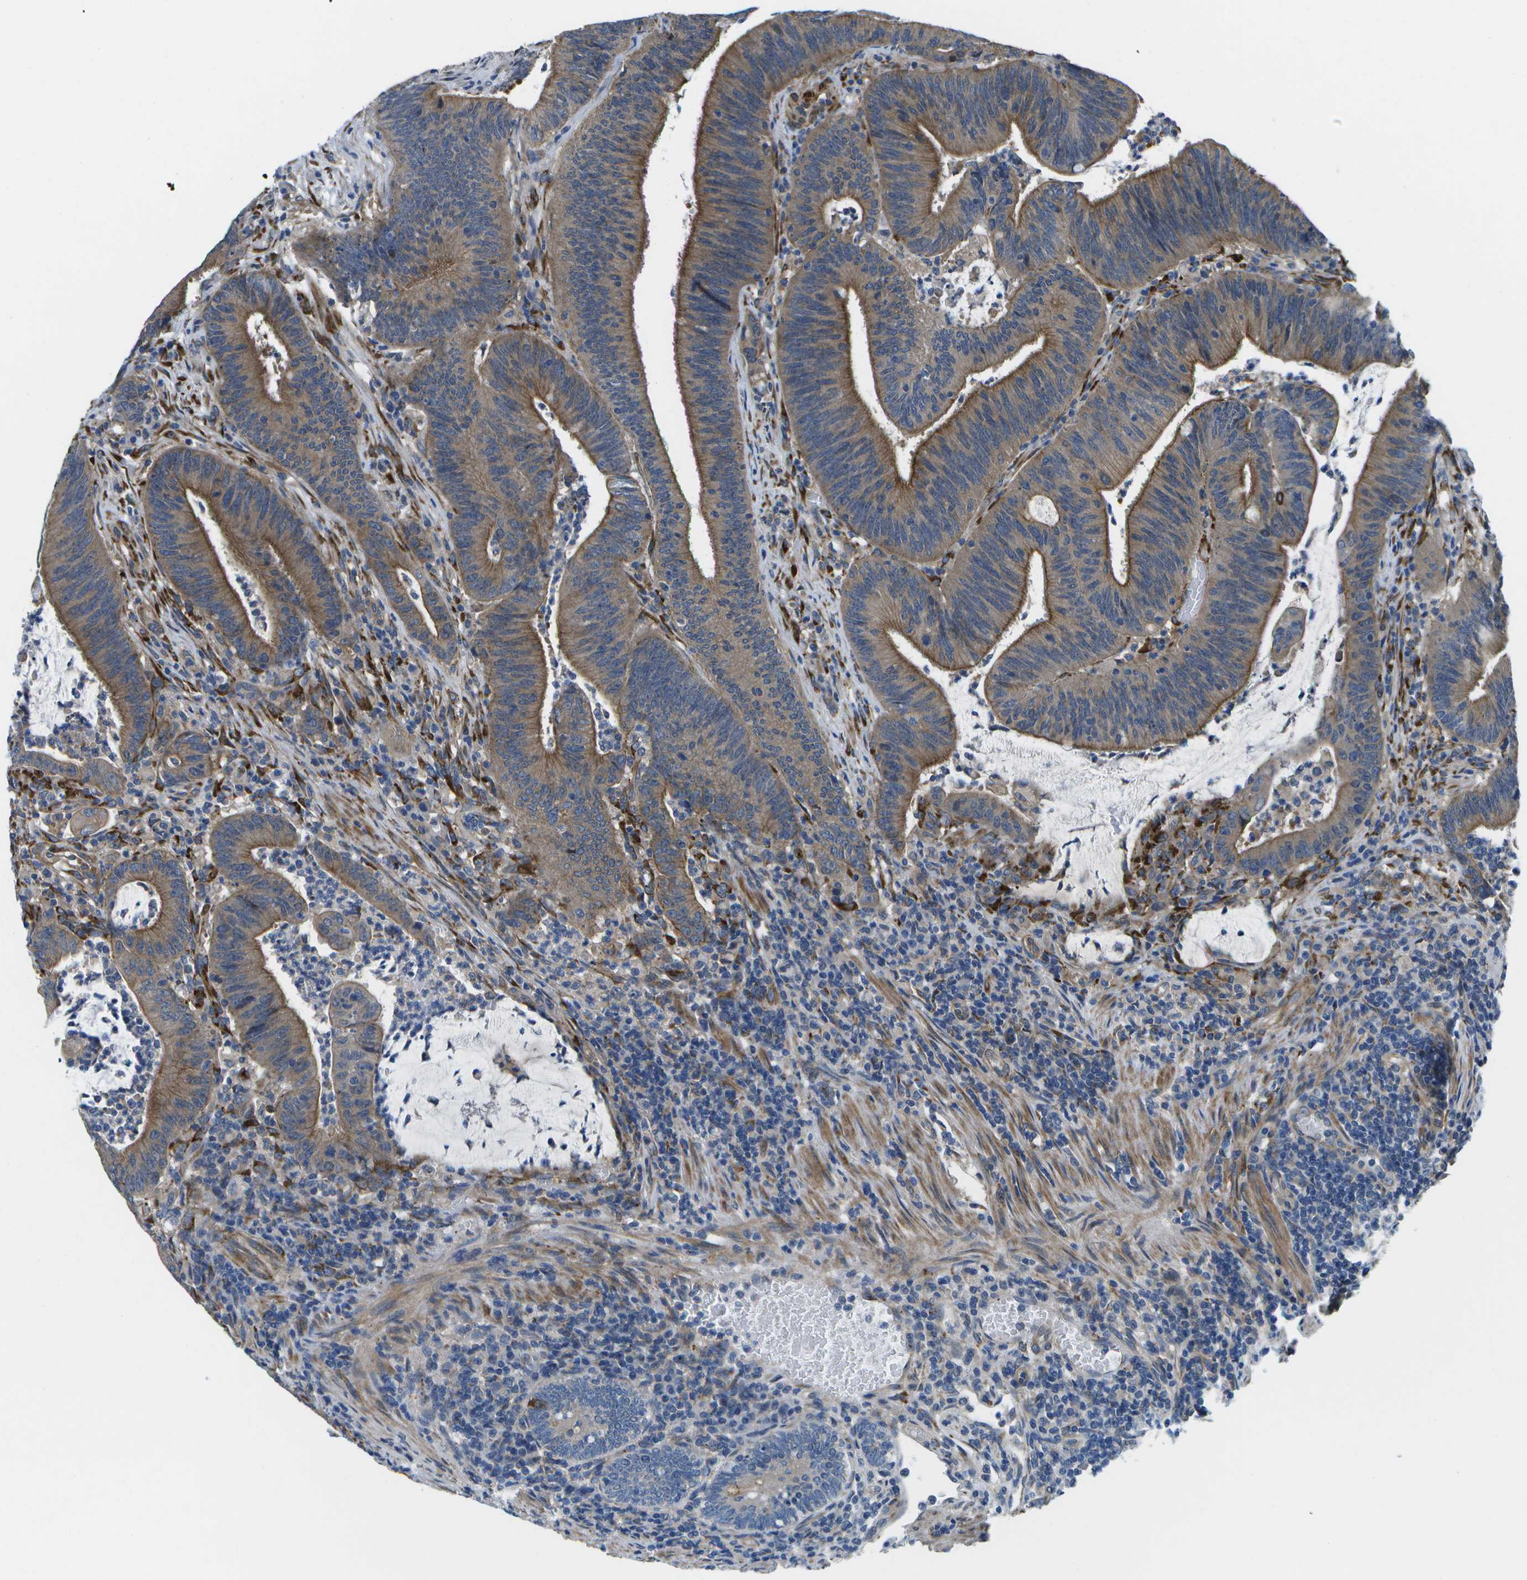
{"staining": {"intensity": "moderate", "quantity": "25%-75%", "location": "cytoplasmic/membranous"}, "tissue": "colorectal cancer", "cell_type": "Tumor cells", "image_type": "cancer", "snomed": [{"axis": "morphology", "description": "Normal tissue, NOS"}, {"axis": "morphology", "description": "Adenocarcinoma, NOS"}, {"axis": "topography", "description": "Rectum"}], "caption": "Tumor cells display moderate cytoplasmic/membranous expression in approximately 25%-75% of cells in colorectal cancer (adenocarcinoma).", "gene": "P3H1", "patient": {"sex": "female", "age": 66}}